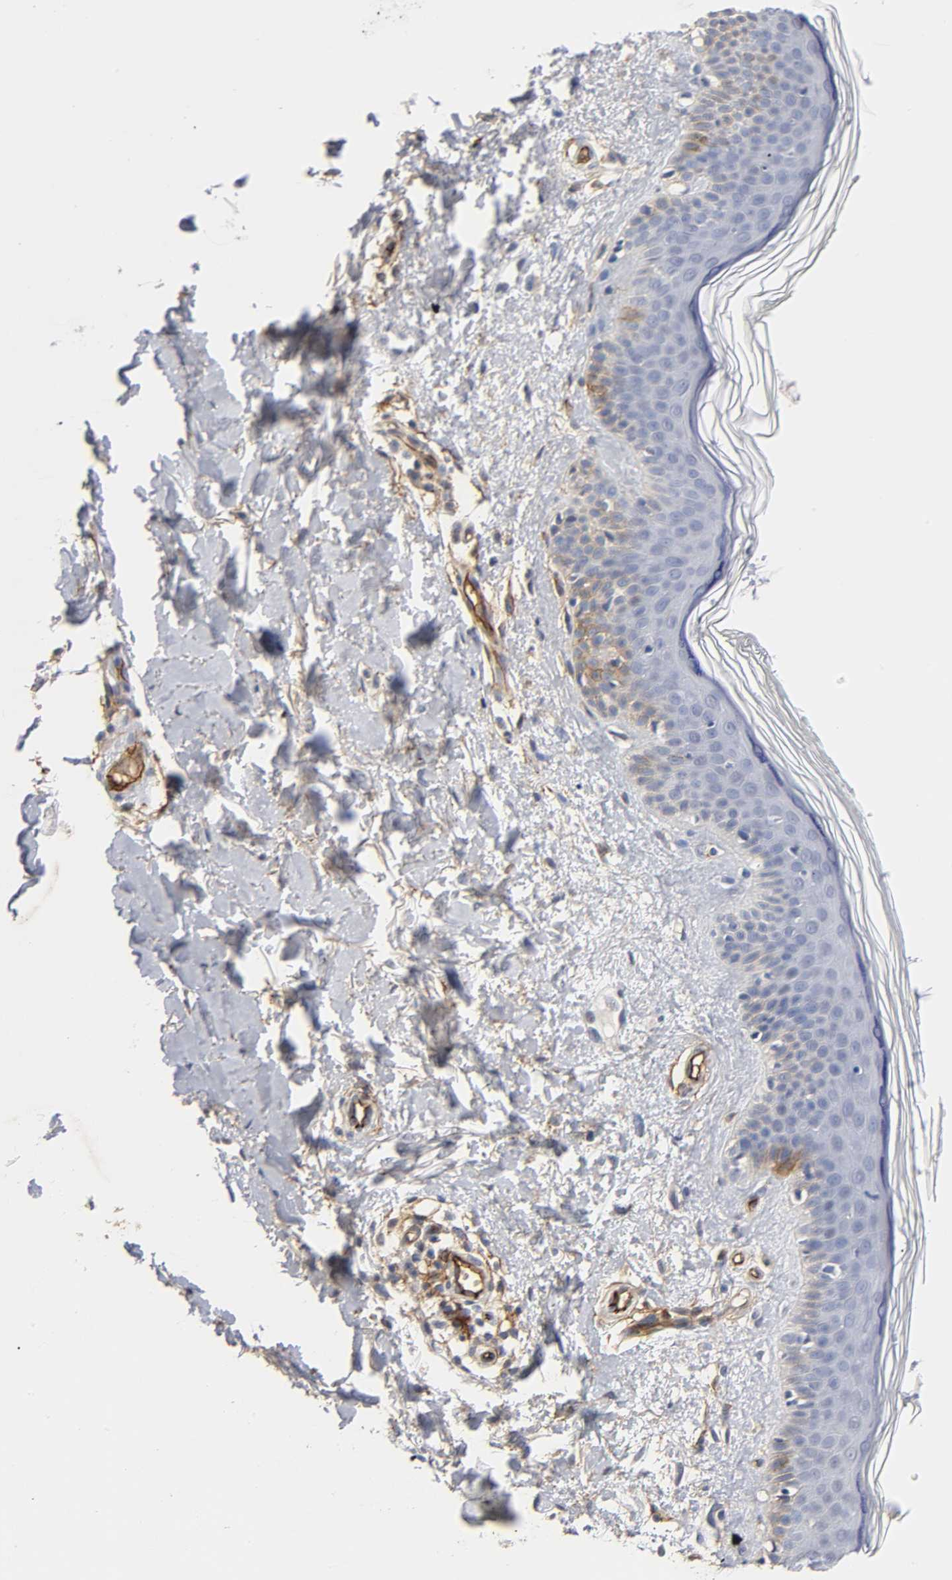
{"staining": {"intensity": "negative", "quantity": "none", "location": "none"}, "tissue": "skin", "cell_type": "Fibroblasts", "image_type": "normal", "snomed": [{"axis": "morphology", "description": "Normal tissue, NOS"}, {"axis": "topography", "description": "Skin"}], "caption": "IHC micrograph of unremarkable skin stained for a protein (brown), which displays no positivity in fibroblasts.", "gene": "ICAM1", "patient": {"sex": "female", "age": 56}}